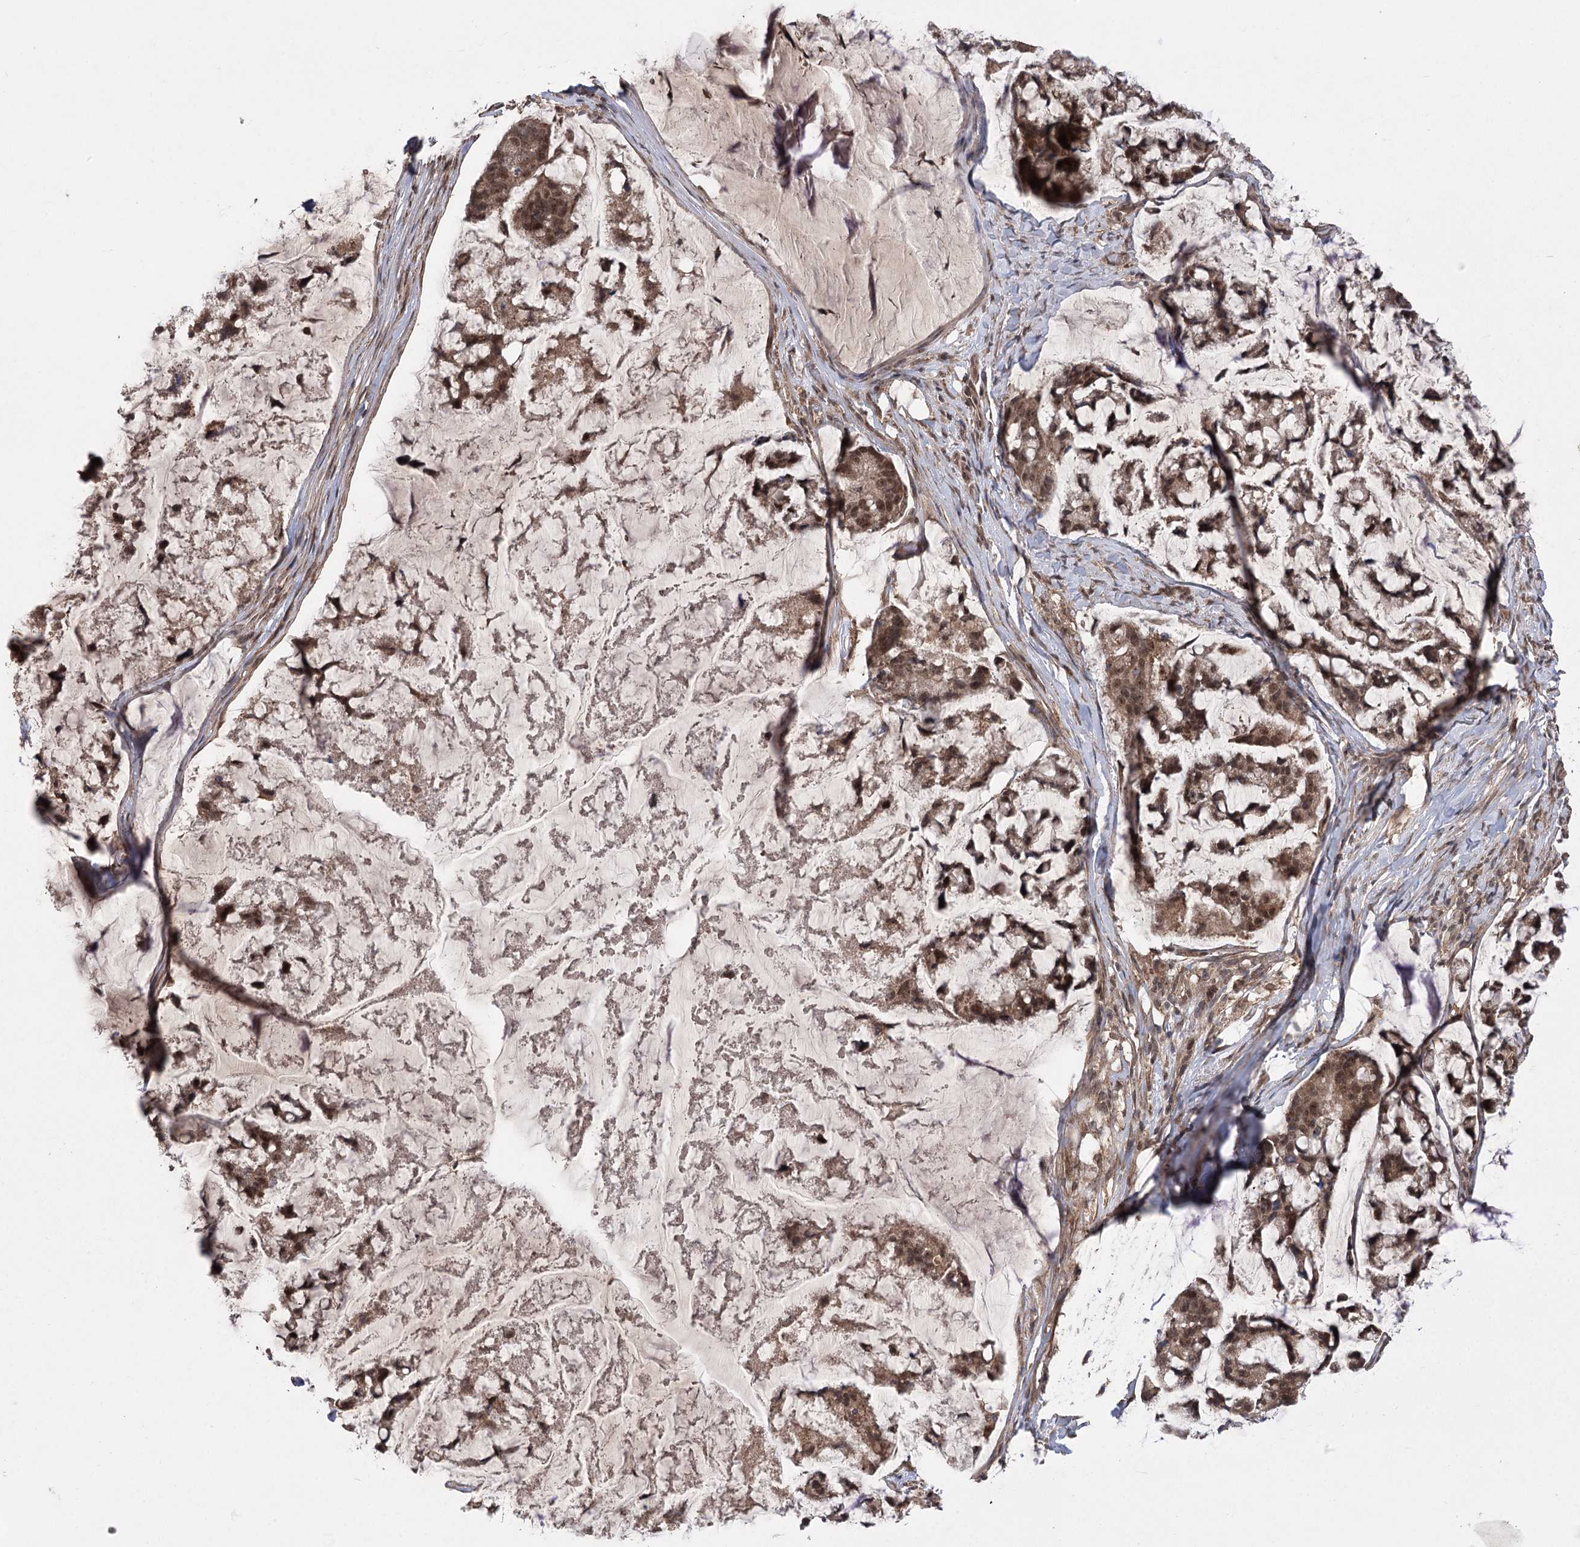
{"staining": {"intensity": "moderate", "quantity": ">75%", "location": "cytoplasmic/membranous,nuclear"}, "tissue": "stomach cancer", "cell_type": "Tumor cells", "image_type": "cancer", "snomed": [{"axis": "morphology", "description": "Adenocarcinoma, NOS"}, {"axis": "topography", "description": "Stomach, lower"}], "caption": "Approximately >75% of tumor cells in adenocarcinoma (stomach) demonstrate moderate cytoplasmic/membranous and nuclear protein expression as visualized by brown immunohistochemical staining.", "gene": "TENM2", "patient": {"sex": "male", "age": 67}}